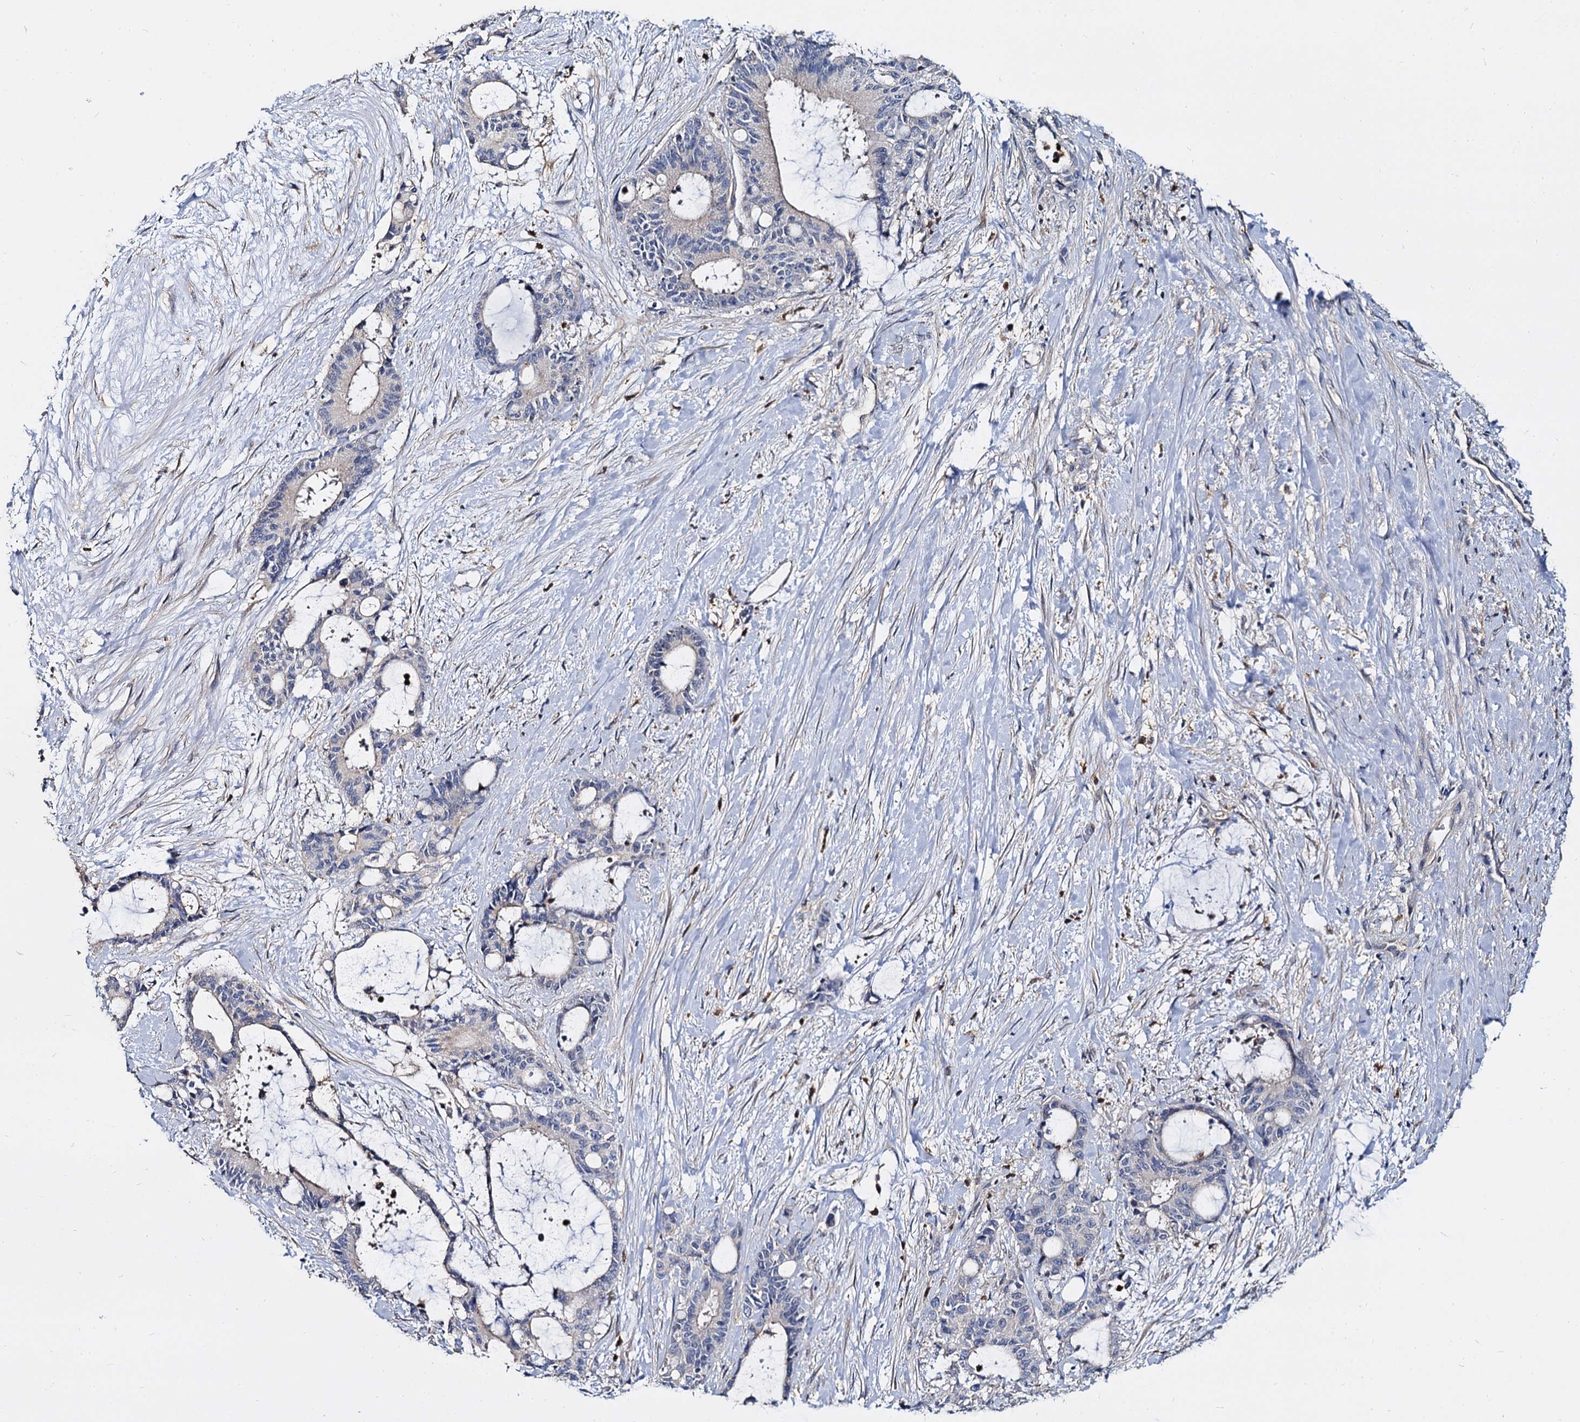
{"staining": {"intensity": "negative", "quantity": "none", "location": "none"}, "tissue": "liver cancer", "cell_type": "Tumor cells", "image_type": "cancer", "snomed": [{"axis": "morphology", "description": "Normal tissue, NOS"}, {"axis": "morphology", "description": "Cholangiocarcinoma"}, {"axis": "topography", "description": "Liver"}, {"axis": "topography", "description": "Peripheral nerve tissue"}], "caption": "Tumor cells show no significant staining in liver cholangiocarcinoma.", "gene": "ANKRD13A", "patient": {"sex": "female", "age": 73}}